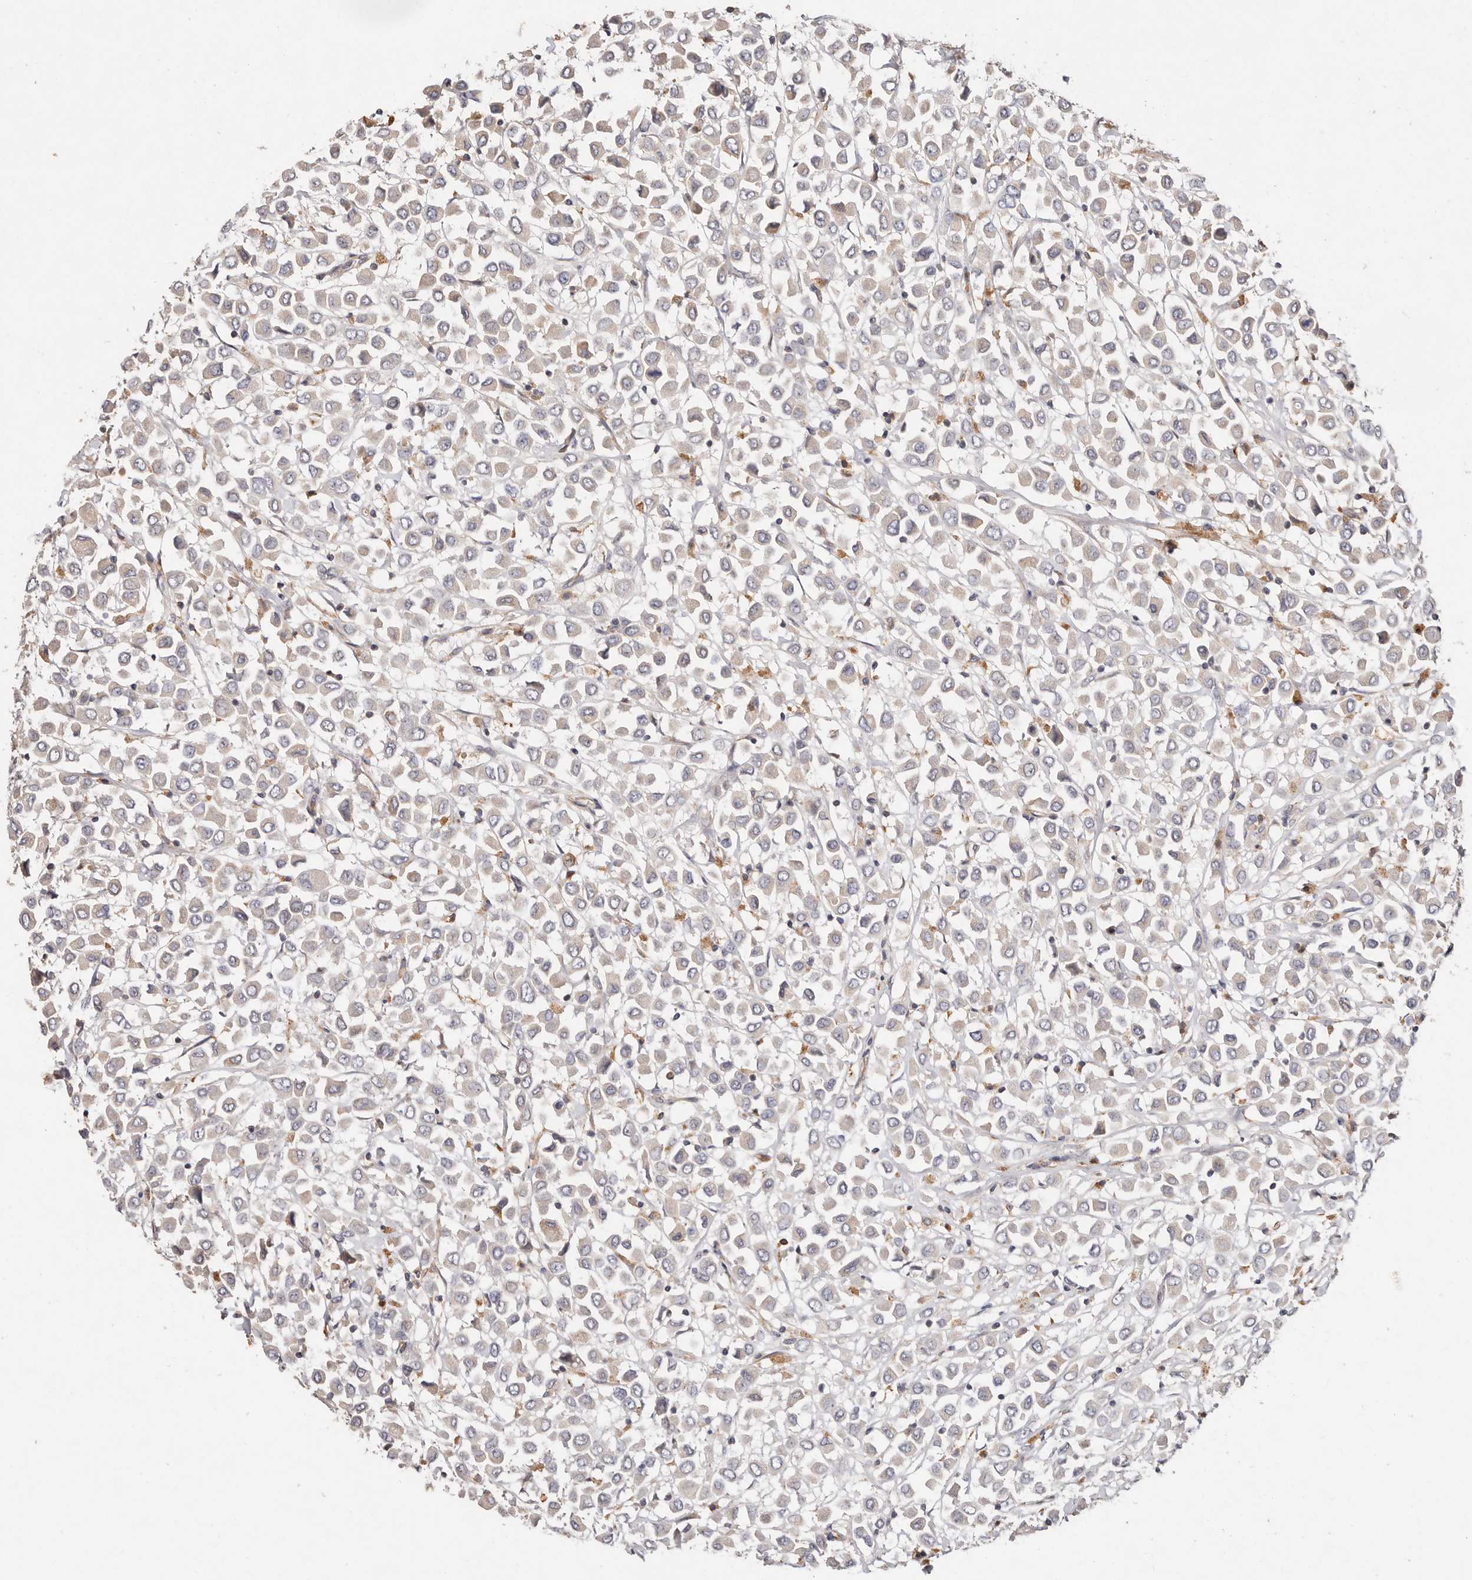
{"staining": {"intensity": "negative", "quantity": "none", "location": "none"}, "tissue": "breast cancer", "cell_type": "Tumor cells", "image_type": "cancer", "snomed": [{"axis": "morphology", "description": "Duct carcinoma"}, {"axis": "topography", "description": "Breast"}], "caption": "High magnification brightfield microscopy of breast cancer stained with DAB (brown) and counterstained with hematoxylin (blue): tumor cells show no significant staining.", "gene": "THBS3", "patient": {"sex": "female", "age": 61}}